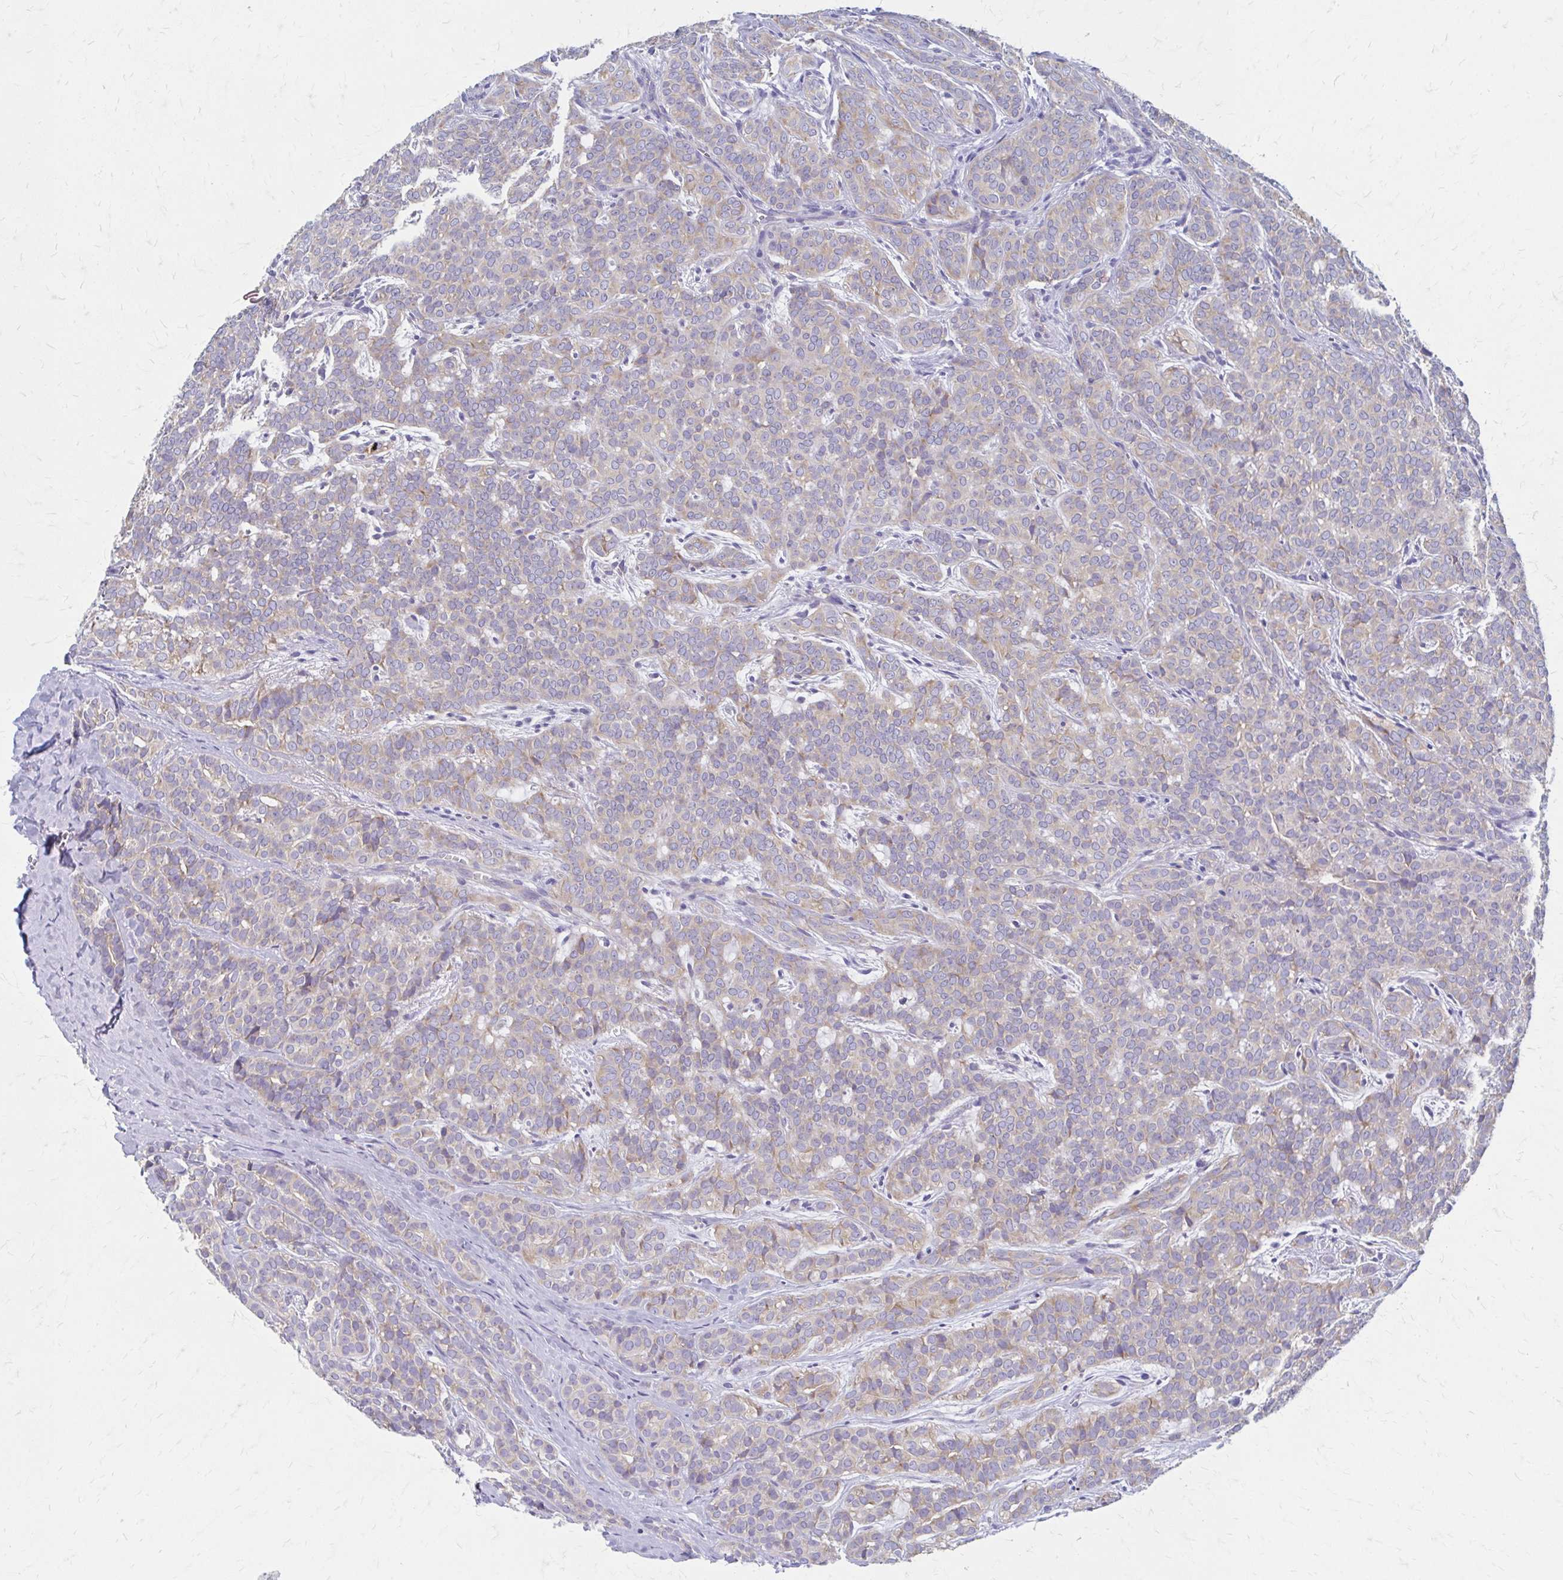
{"staining": {"intensity": "weak", "quantity": "25%-75%", "location": "cytoplasmic/membranous"}, "tissue": "head and neck cancer", "cell_type": "Tumor cells", "image_type": "cancer", "snomed": [{"axis": "morphology", "description": "Normal tissue, NOS"}, {"axis": "morphology", "description": "Adenocarcinoma, NOS"}, {"axis": "topography", "description": "Oral tissue"}, {"axis": "topography", "description": "Head-Neck"}], "caption": "An immunohistochemistry (IHC) histopathology image of tumor tissue is shown. Protein staining in brown labels weak cytoplasmic/membranous positivity in head and neck adenocarcinoma within tumor cells.", "gene": "RPL27A", "patient": {"sex": "female", "age": 57}}